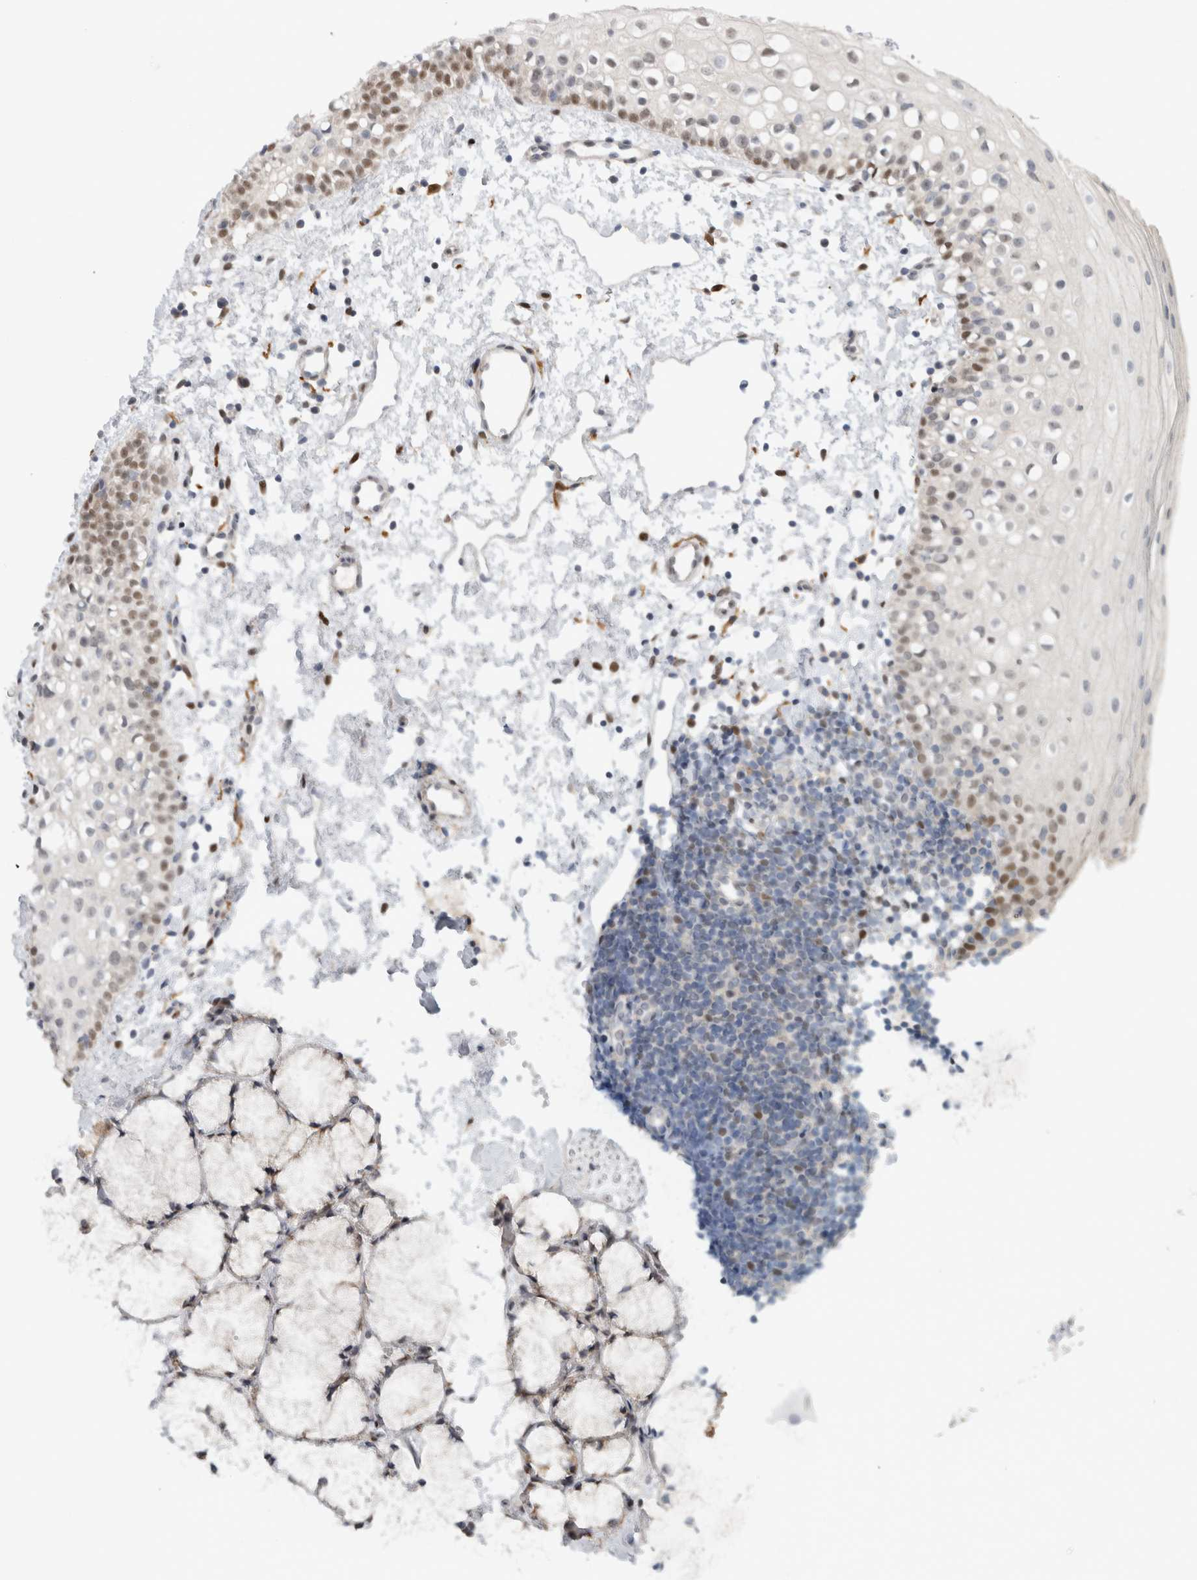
{"staining": {"intensity": "moderate", "quantity": "25%-75%", "location": "cytoplasmic/membranous"}, "tissue": "oral mucosa", "cell_type": "Squamous epithelial cells", "image_type": "normal", "snomed": [{"axis": "morphology", "description": "Normal tissue, NOS"}, {"axis": "topography", "description": "Oral tissue"}], "caption": "Immunohistochemical staining of unremarkable human oral mucosa displays moderate cytoplasmic/membranous protein expression in approximately 25%-75% of squamous epithelial cells.", "gene": "NAB2", "patient": {"sex": "male", "age": 28}}